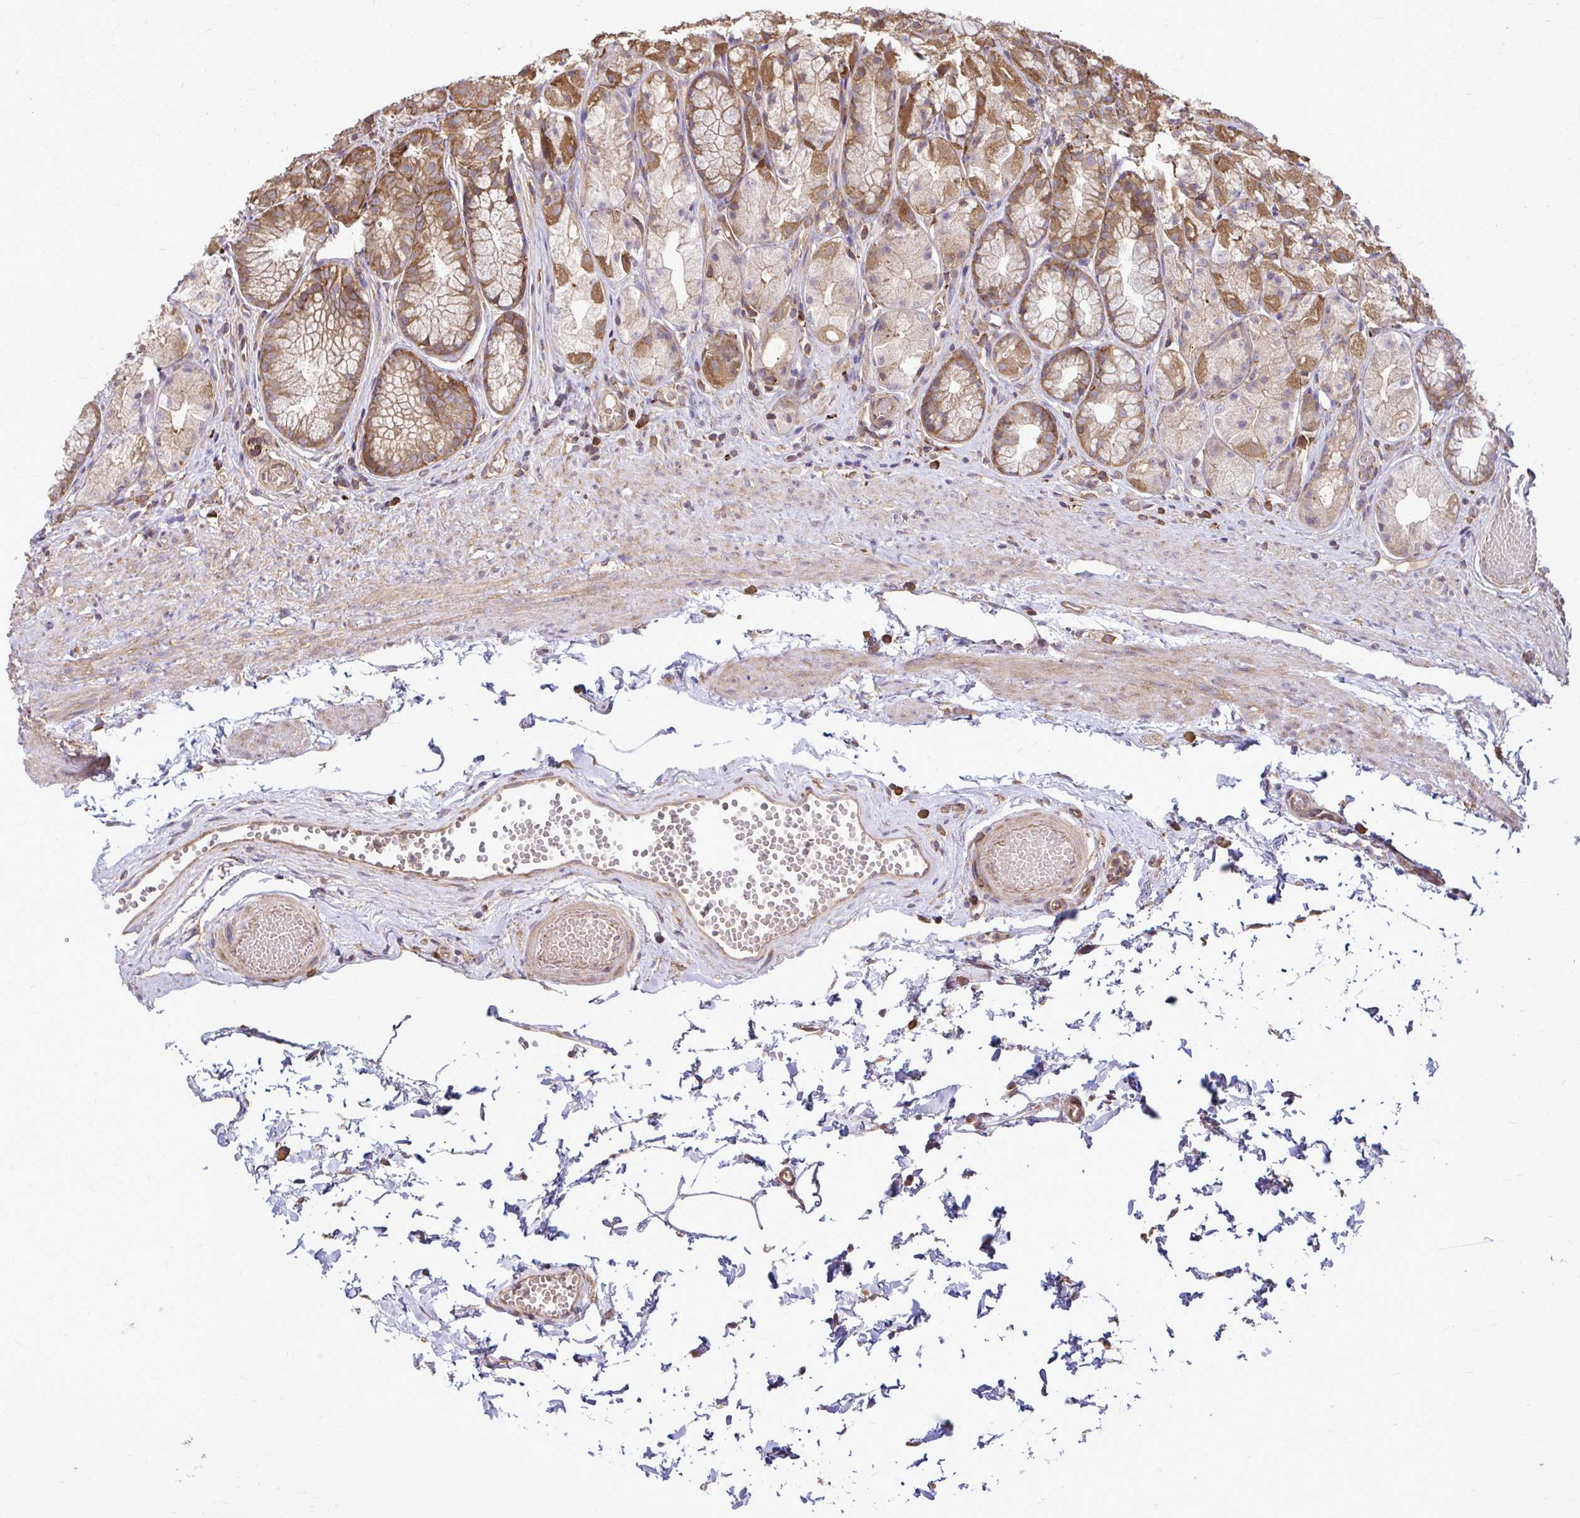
{"staining": {"intensity": "moderate", "quantity": "25%-75%", "location": "cytoplasmic/membranous"}, "tissue": "stomach", "cell_type": "Glandular cells", "image_type": "normal", "snomed": [{"axis": "morphology", "description": "Normal tissue, NOS"}, {"axis": "topography", "description": "Stomach"}], "caption": "The micrograph displays a brown stain indicating the presence of a protein in the cytoplasmic/membranous of glandular cells in stomach.", "gene": "FMR1", "patient": {"sex": "male", "age": 70}}